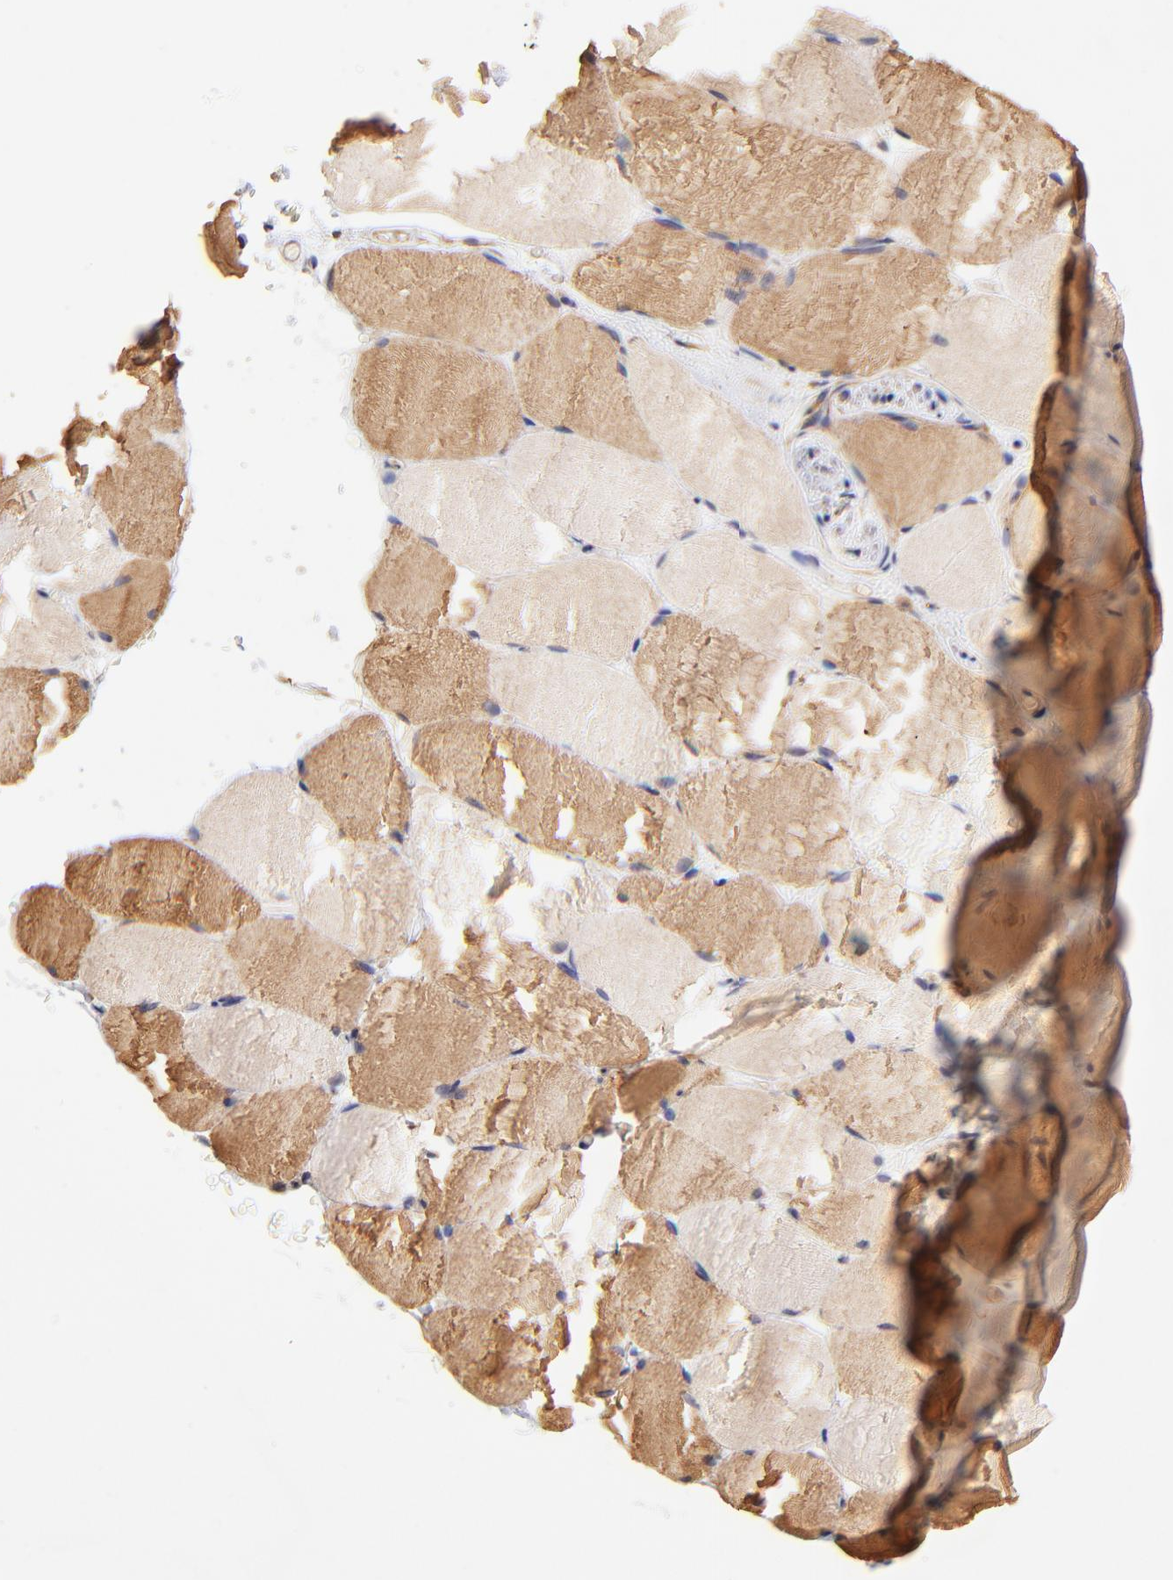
{"staining": {"intensity": "moderate", "quantity": "25%-75%", "location": "cytoplasmic/membranous"}, "tissue": "skeletal muscle", "cell_type": "Myocytes", "image_type": "normal", "snomed": [{"axis": "morphology", "description": "Normal tissue, NOS"}, {"axis": "topography", "description": "Skeletal muscle"}, {"axis": "topography", "description": "Parathyroid gland"}], "caption": "A brown stain shows moderate cytoplasmic/membranous staining of a protein in myocytes of normal skeletal muscle. The staining is performed using DAB (3,3'-diaminobenzidine) brown chromogen to label protein expression. The nuclei are counter-stained blue using hematoxylin.", "gene": "TNFAIP3", "patient": {"sex": "female", "age": 37}}